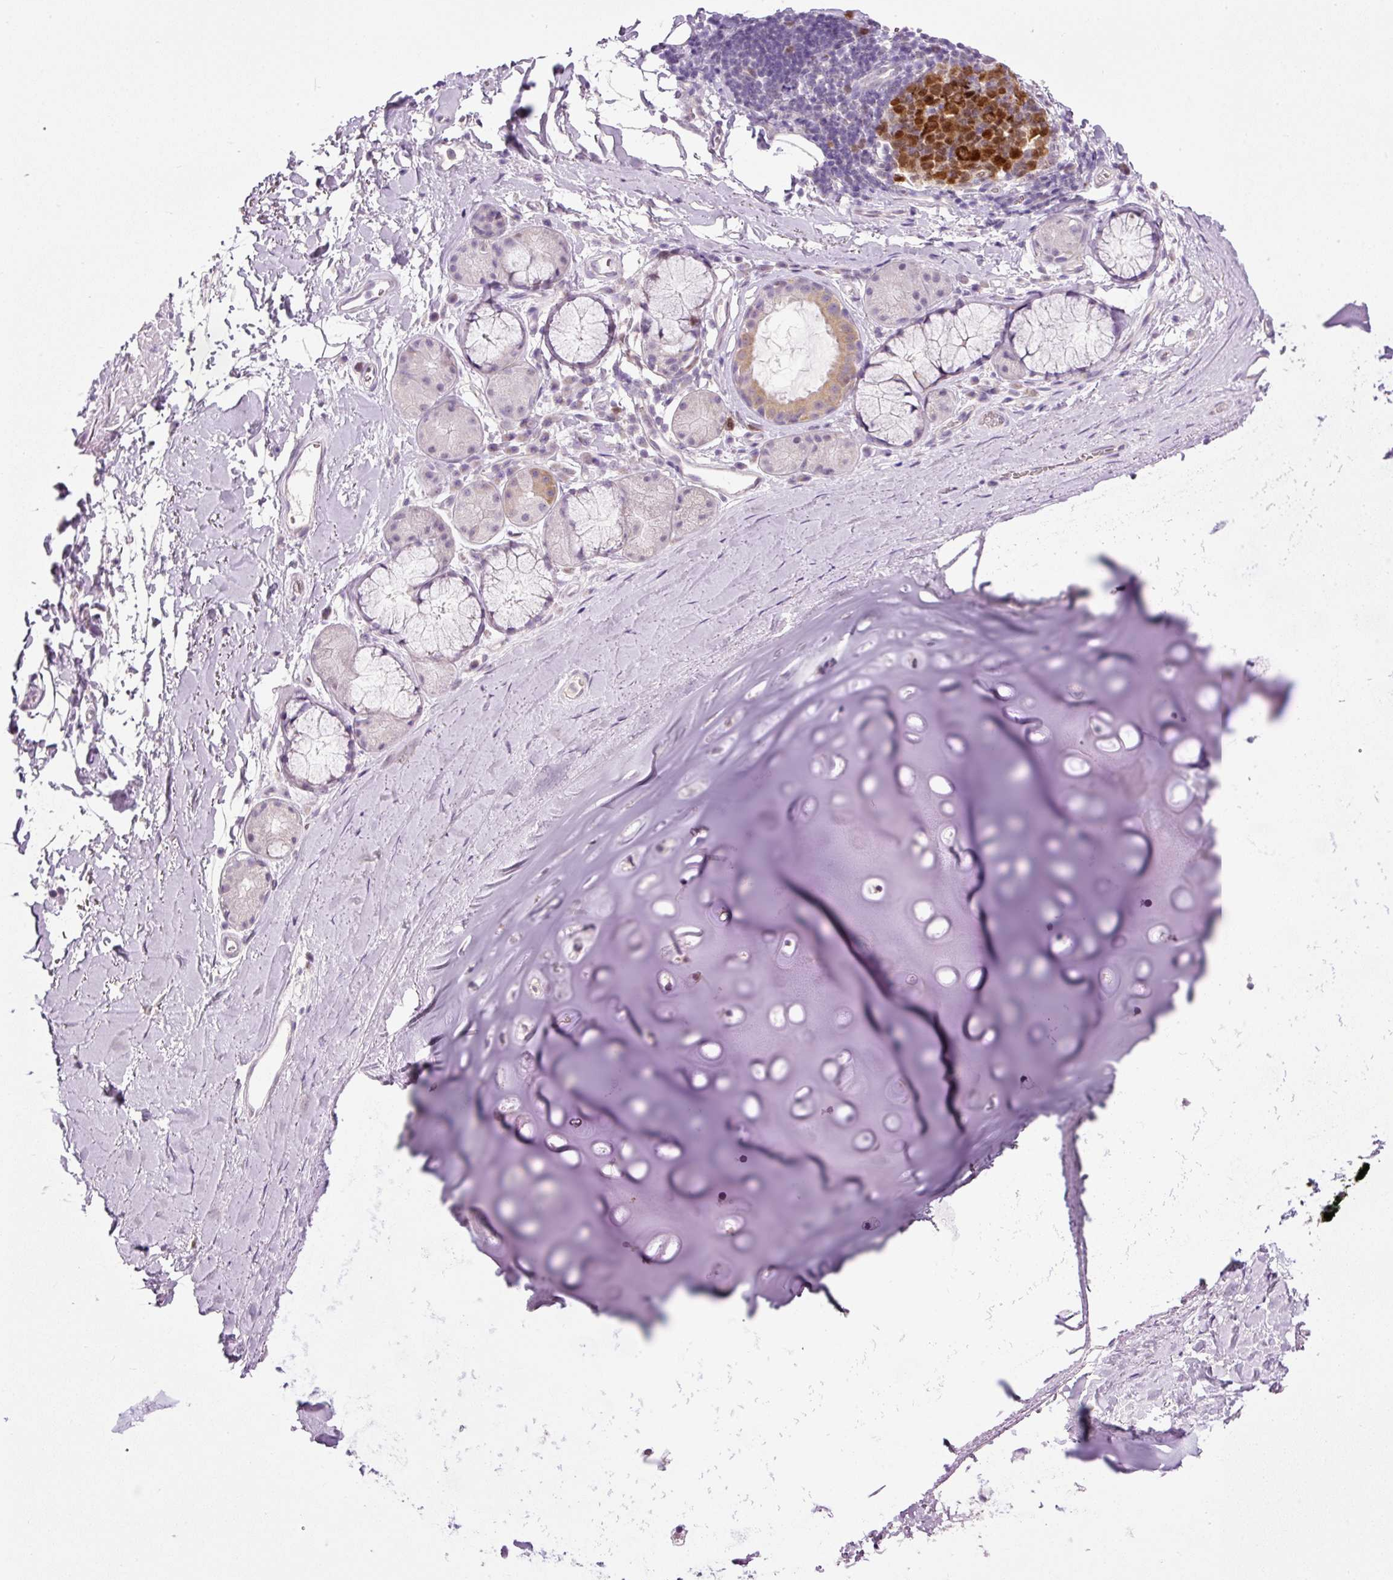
{"staining": {"intensity": "negative", "quantity": "none", "location": "none"}, "tissue": "soft tissue", "cell_type": "Chondrocytes", "image_type": "normal", "snomed": [{"axis": "morphology", "description": "Normal tissue, NOS"}, {"axis": "topography", "description": "Cartilage tissue"}, {"axis": "topography", "description": "Bronchus"}], "caption": "Soft tissue stained for a protein using immunohistochemistry reveals no positivity chondrocytes.", "gene": "KPNA2", "patient": {"sex": "male", "age": 58}}